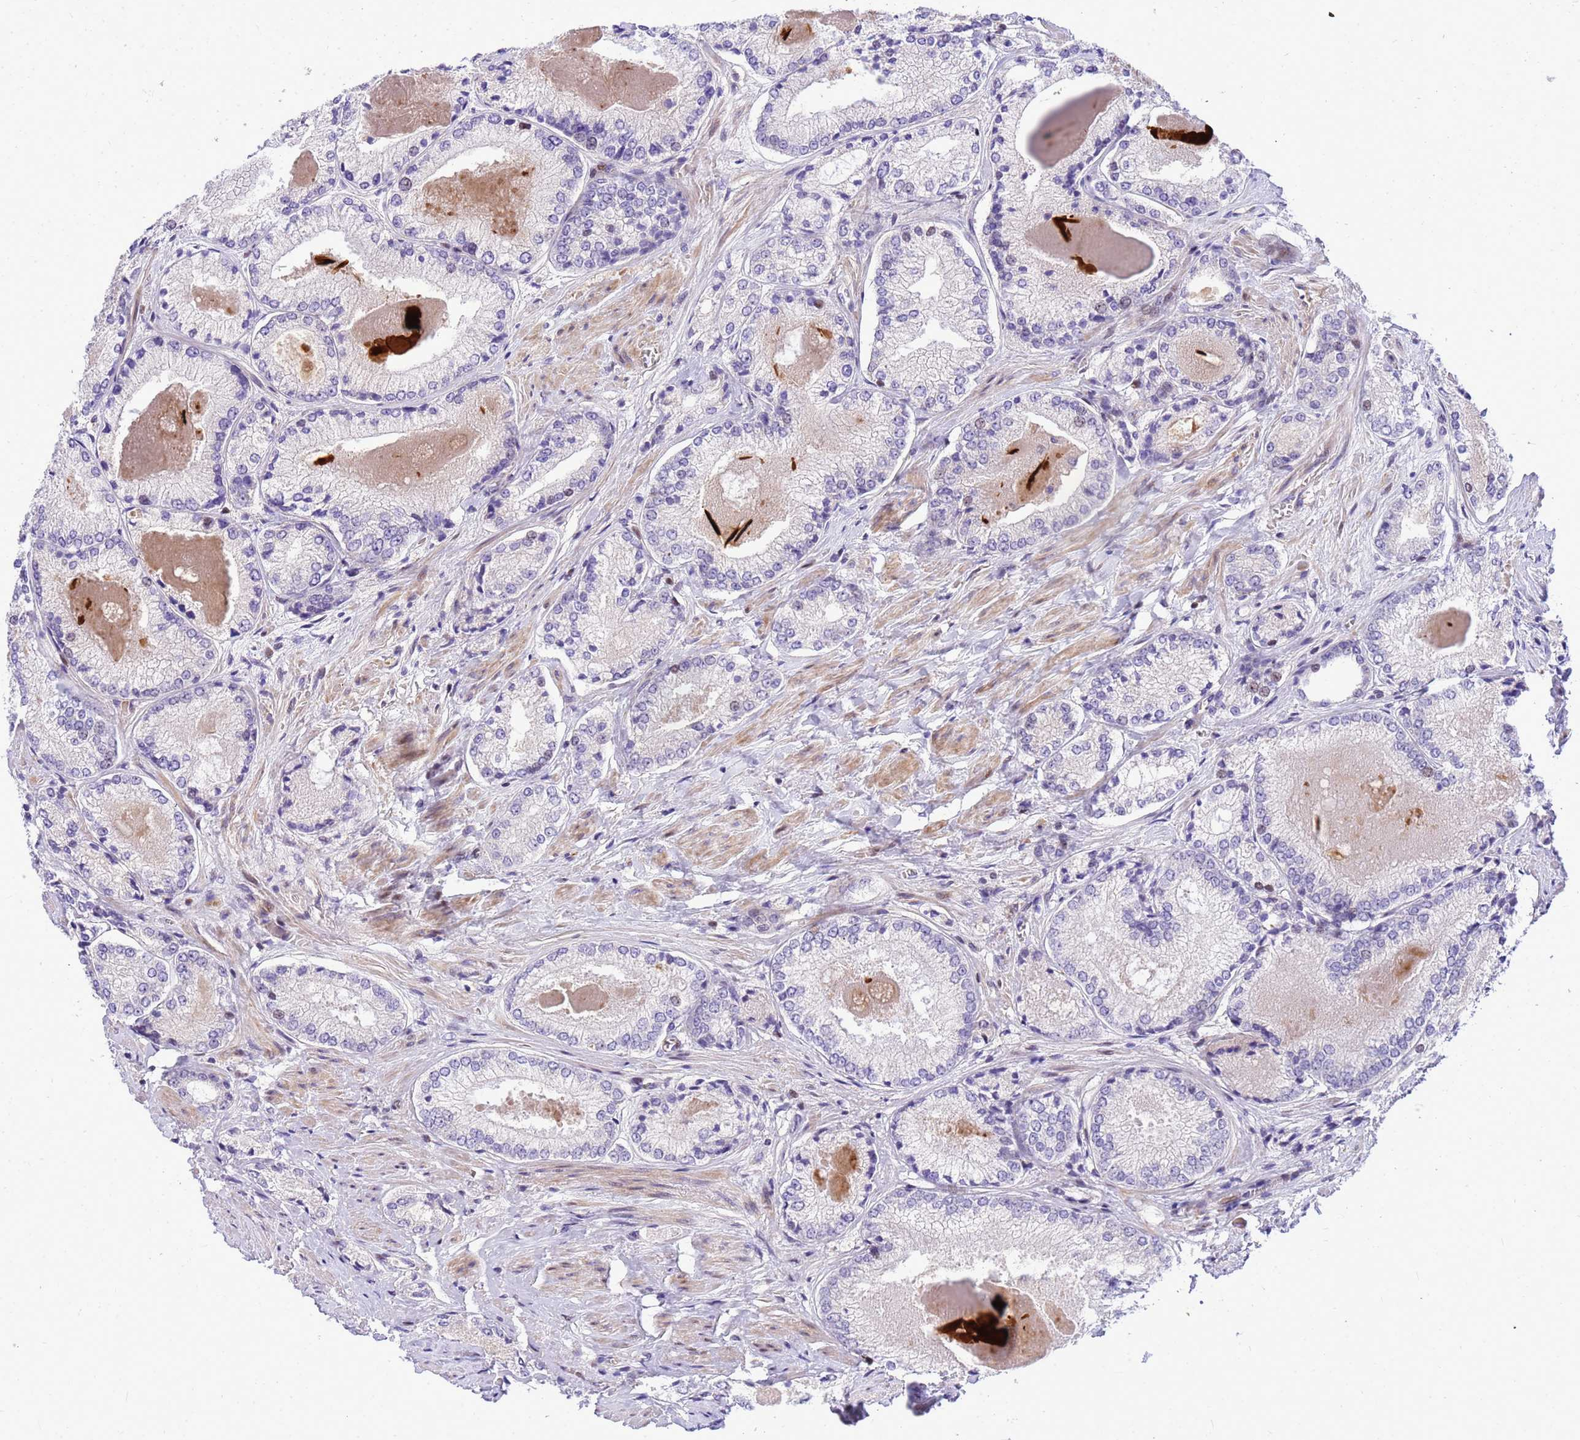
{"staining": {"intensity": "negative", "quantity": "none", "location": "none"}, "tissue": "prostate cancer", "cell_type": "Tumor cells", "image_type": "cancer", "snomed": [{"axis": "morphology", "description": "Adenocarcinoma, Low grade"}, {"axis": "topography", "description": "Prostate"}], "caption": "Prostate cancer (low-grade adenocarcinoma) was stained to show a protein in brown. There is no significant expression in tumor cells. The staining is performed using DAB (3,3'-diaminobenzidine) brown chromogen with nuclei counter-stained in using hematoxylin.", "gene": "ADAMTS7", "patient": {"sex": "male", "age": 68}}